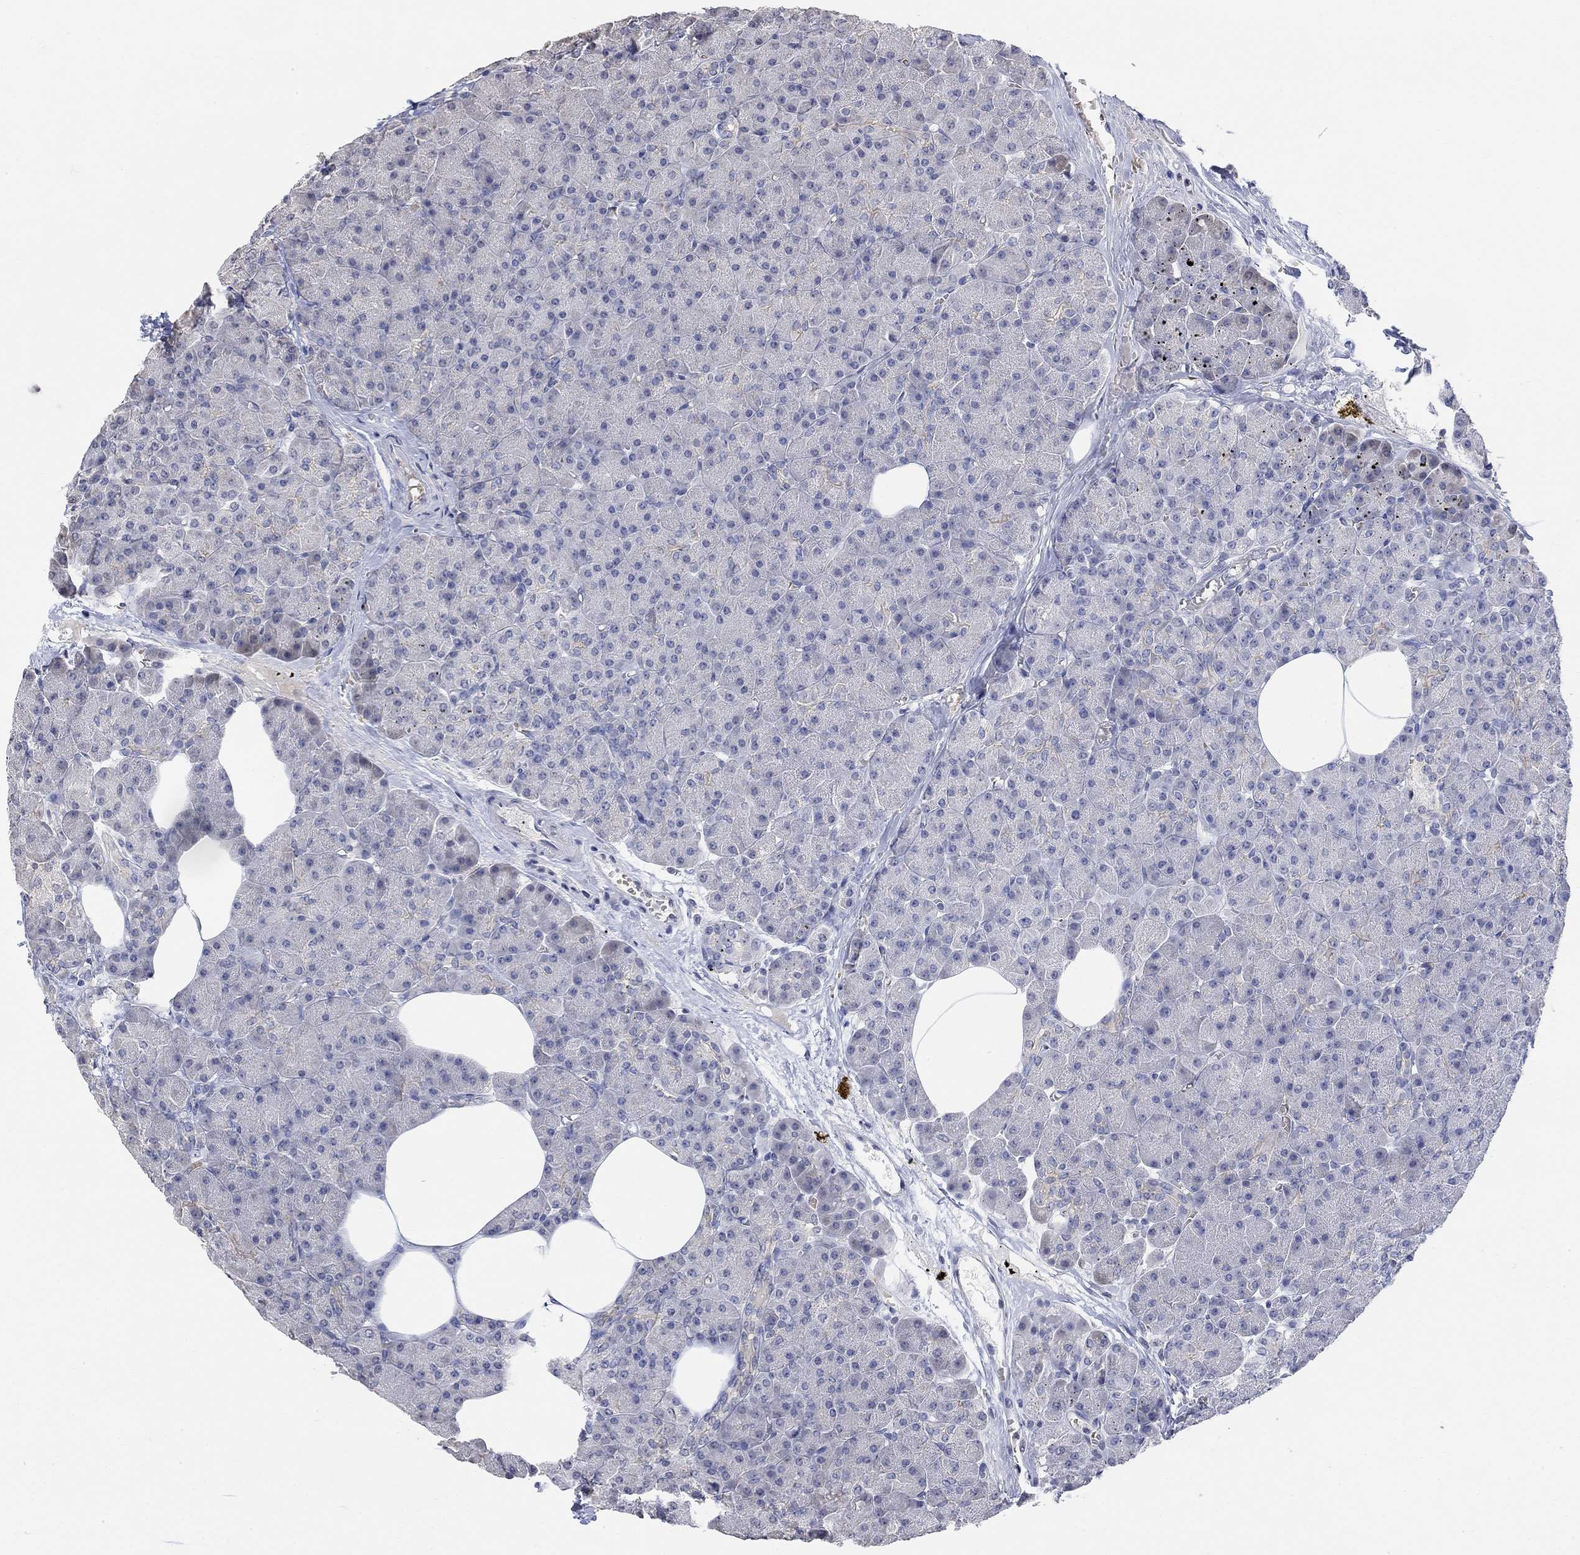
{"staining": {"intensity": "negative", "quantity": "none", "location": "none"}, "tissue": "pancreas", "cell_type": "Exocrine glandular cells", "image_type": "normal", "snomed": [{"axis": "morphology", "description": "Normal tissue, NOS"}, {"axis": "topography", "description": "Pancreas"}], "caption": "Immunohistochemical staining of unremarkable pancreas reveals no significant staining in exocrine glandular cells. (DAB (3,3'-diaminobenzidine) immunohistochemistry visualized using brightfield microscopy, high magnification).", "gene": "TMEM255A", "patient": {"sex": "female", "age": 45}}